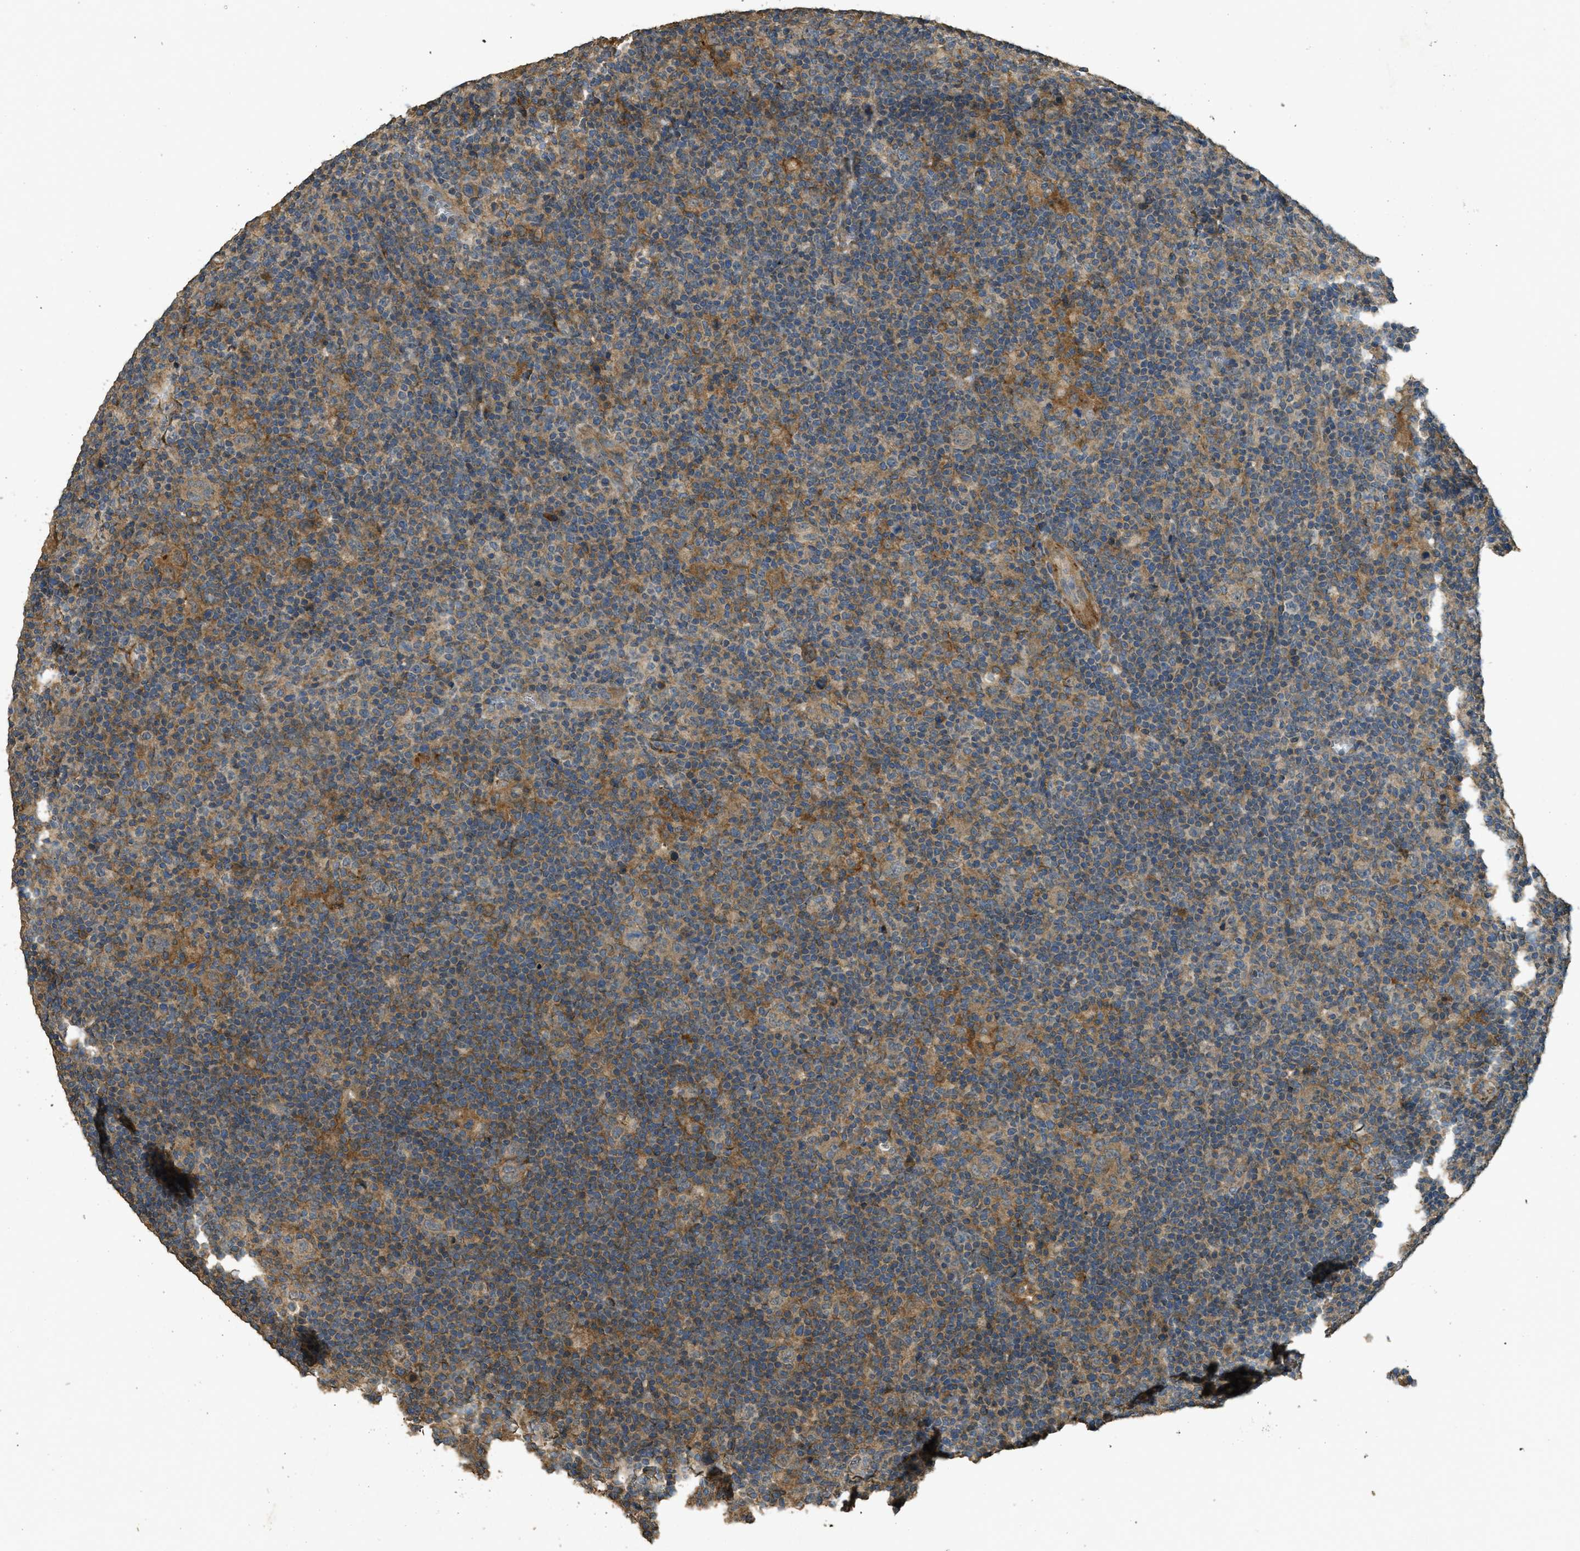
{"staining": {"intensity": "weak", "quantity": "<25%", "location": "cytoplasmic/membranous"}, "tissue": "lymphoma", "cell_type": "Tumor cells", "image_type": "cancer", "snomed": [{"axis": "morphology", "description": "Hodgkin's disease, NOS"}, {"axis": "topography", "description": "Lymph node"}], "caption": "Immunohistochemical staining of human Hodgkin's disease reveals no significant staining in tumor cells.", "gene": "CD276", "patient": {"sex": "female", "age": 57}}